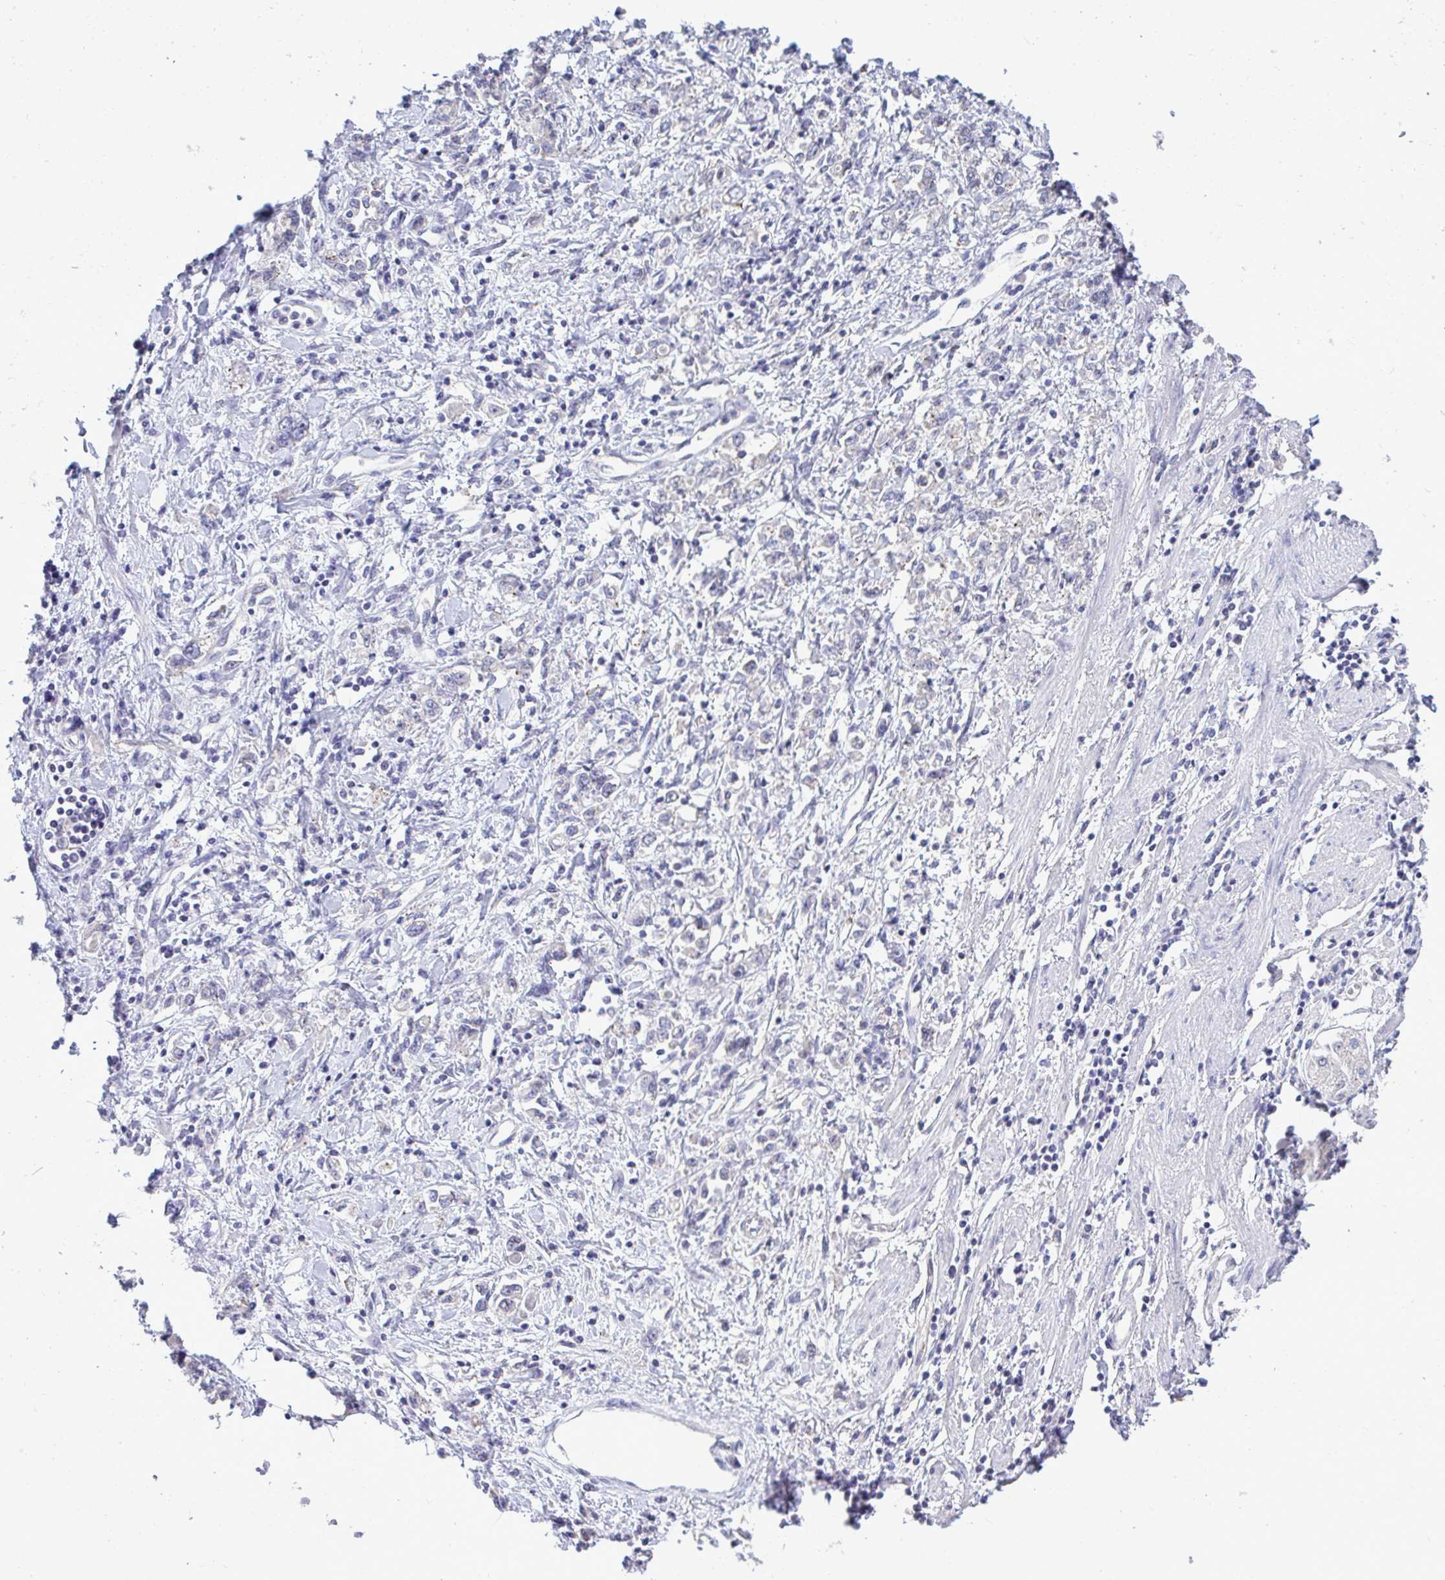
{"staining": {"intensity": "negative", "quantity": "none", "location": "none"}, "tissue": "stomach cancer", "cell_type": "Tumor cells", "image_type": "cancer", "snomed": [{"axis": "morphology", "description": "Adenocarcinoma, NOS"}, {"axis": "topography", "description": "Stomach"}], "caption": "IHC of stomach cancer shows no staining in tumor cells. (DAB (3,3'-diaminobenzidine) immunohistochemistry (IHC) with hematoxylin counter stain).", "gene": "PIGK", "patient": {"sex": "female", "age": 76}}